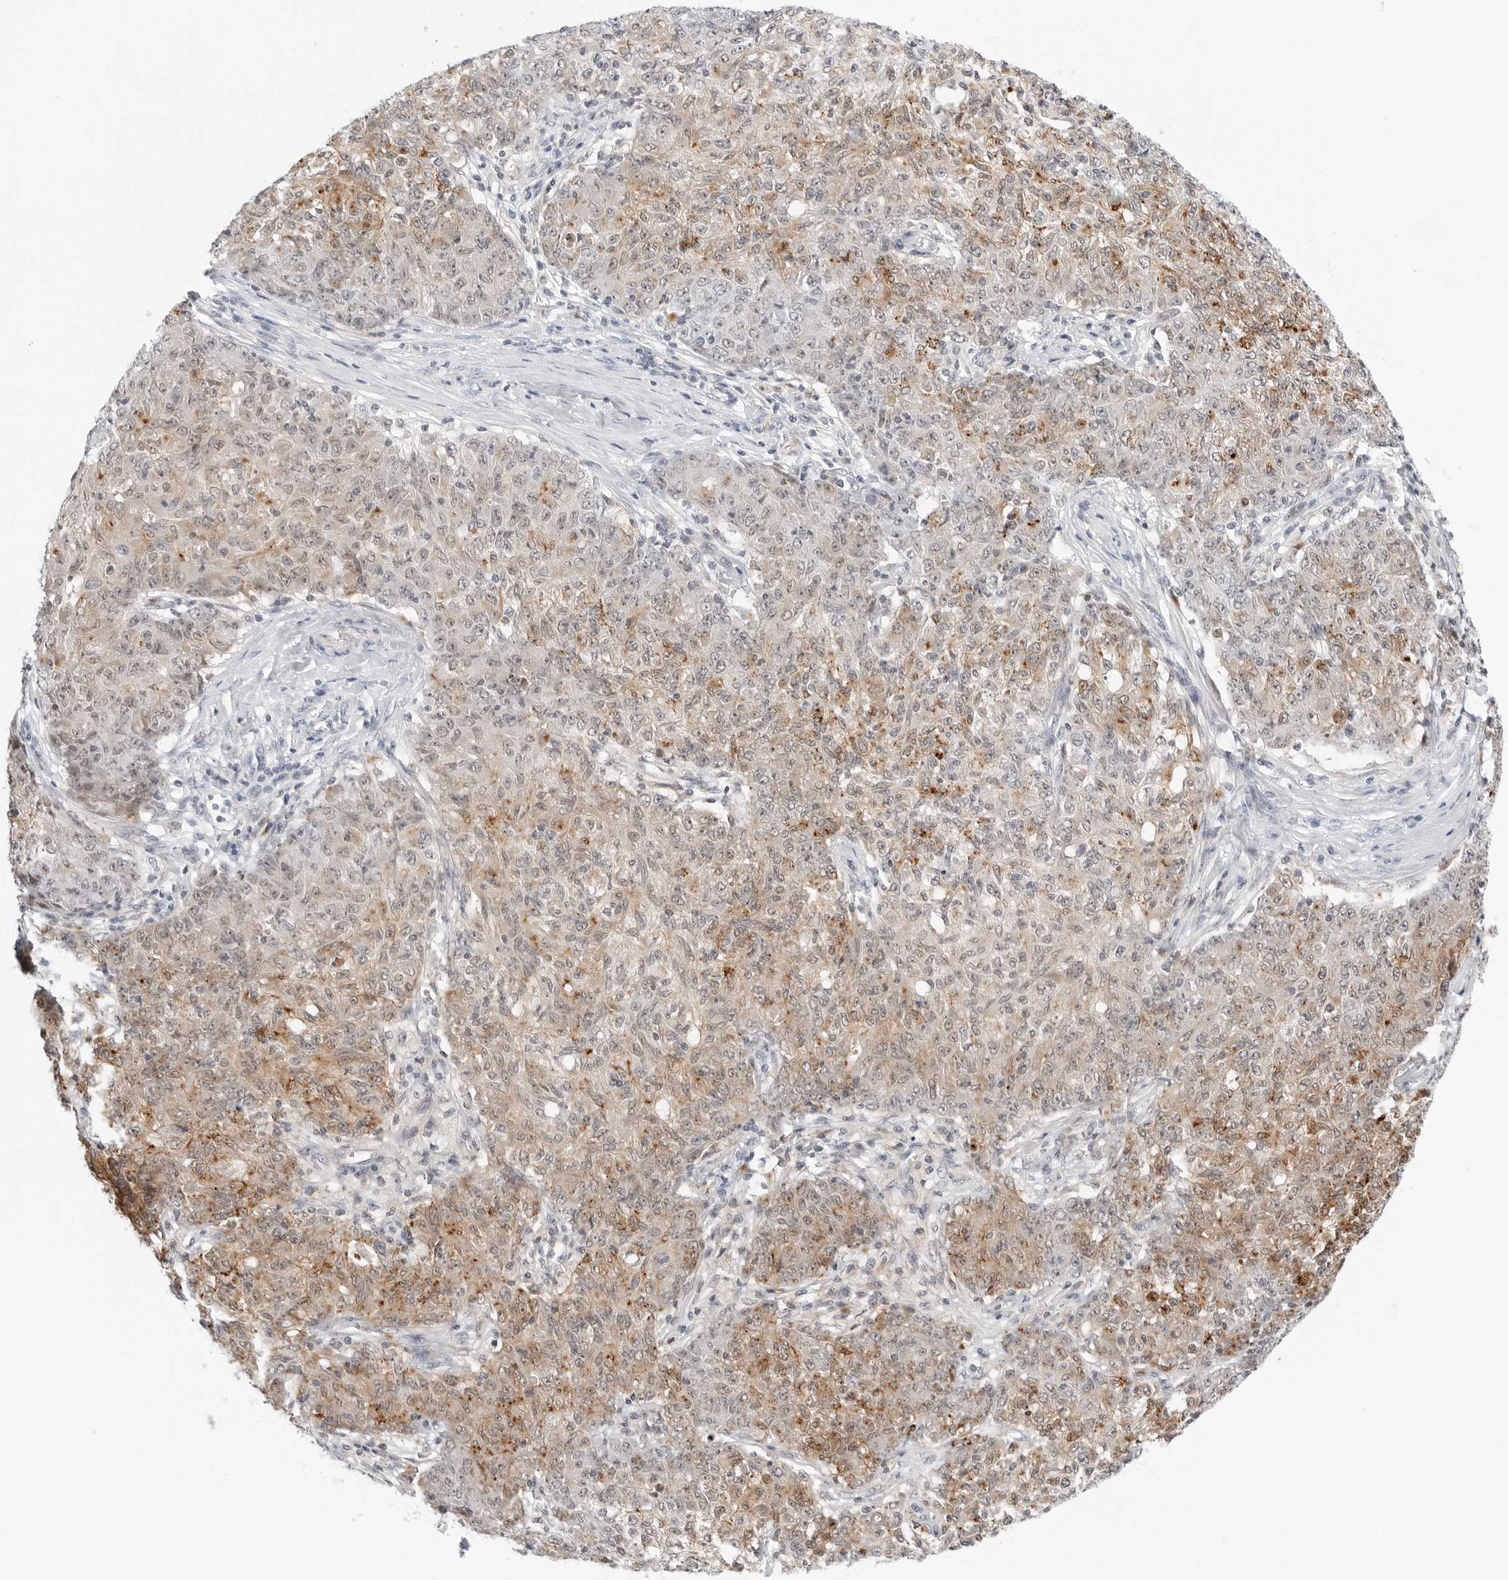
{"staining": {"intensity": "moderate", "quantity": ">75%", "location": "cytoplasmic/membranous"}, "tissue": "ovarian cancer", "cell_type": "Tumor cells", "image_type": "cancer", "snomed": [{"axis": "morphology", "description": "Carcinoma, endometroid"}, {"axis": "topography", "description": "Ovary"}], "caption": "Endometroid carcinoma (ovarian) was stained to show a protein in brown. There is medium levels of moderate cytoplasmic/membranous positivity in approximately >75% of tumor cells.", "gene": "TSEN2", "patient": {"sex": "female", "age": 42}}